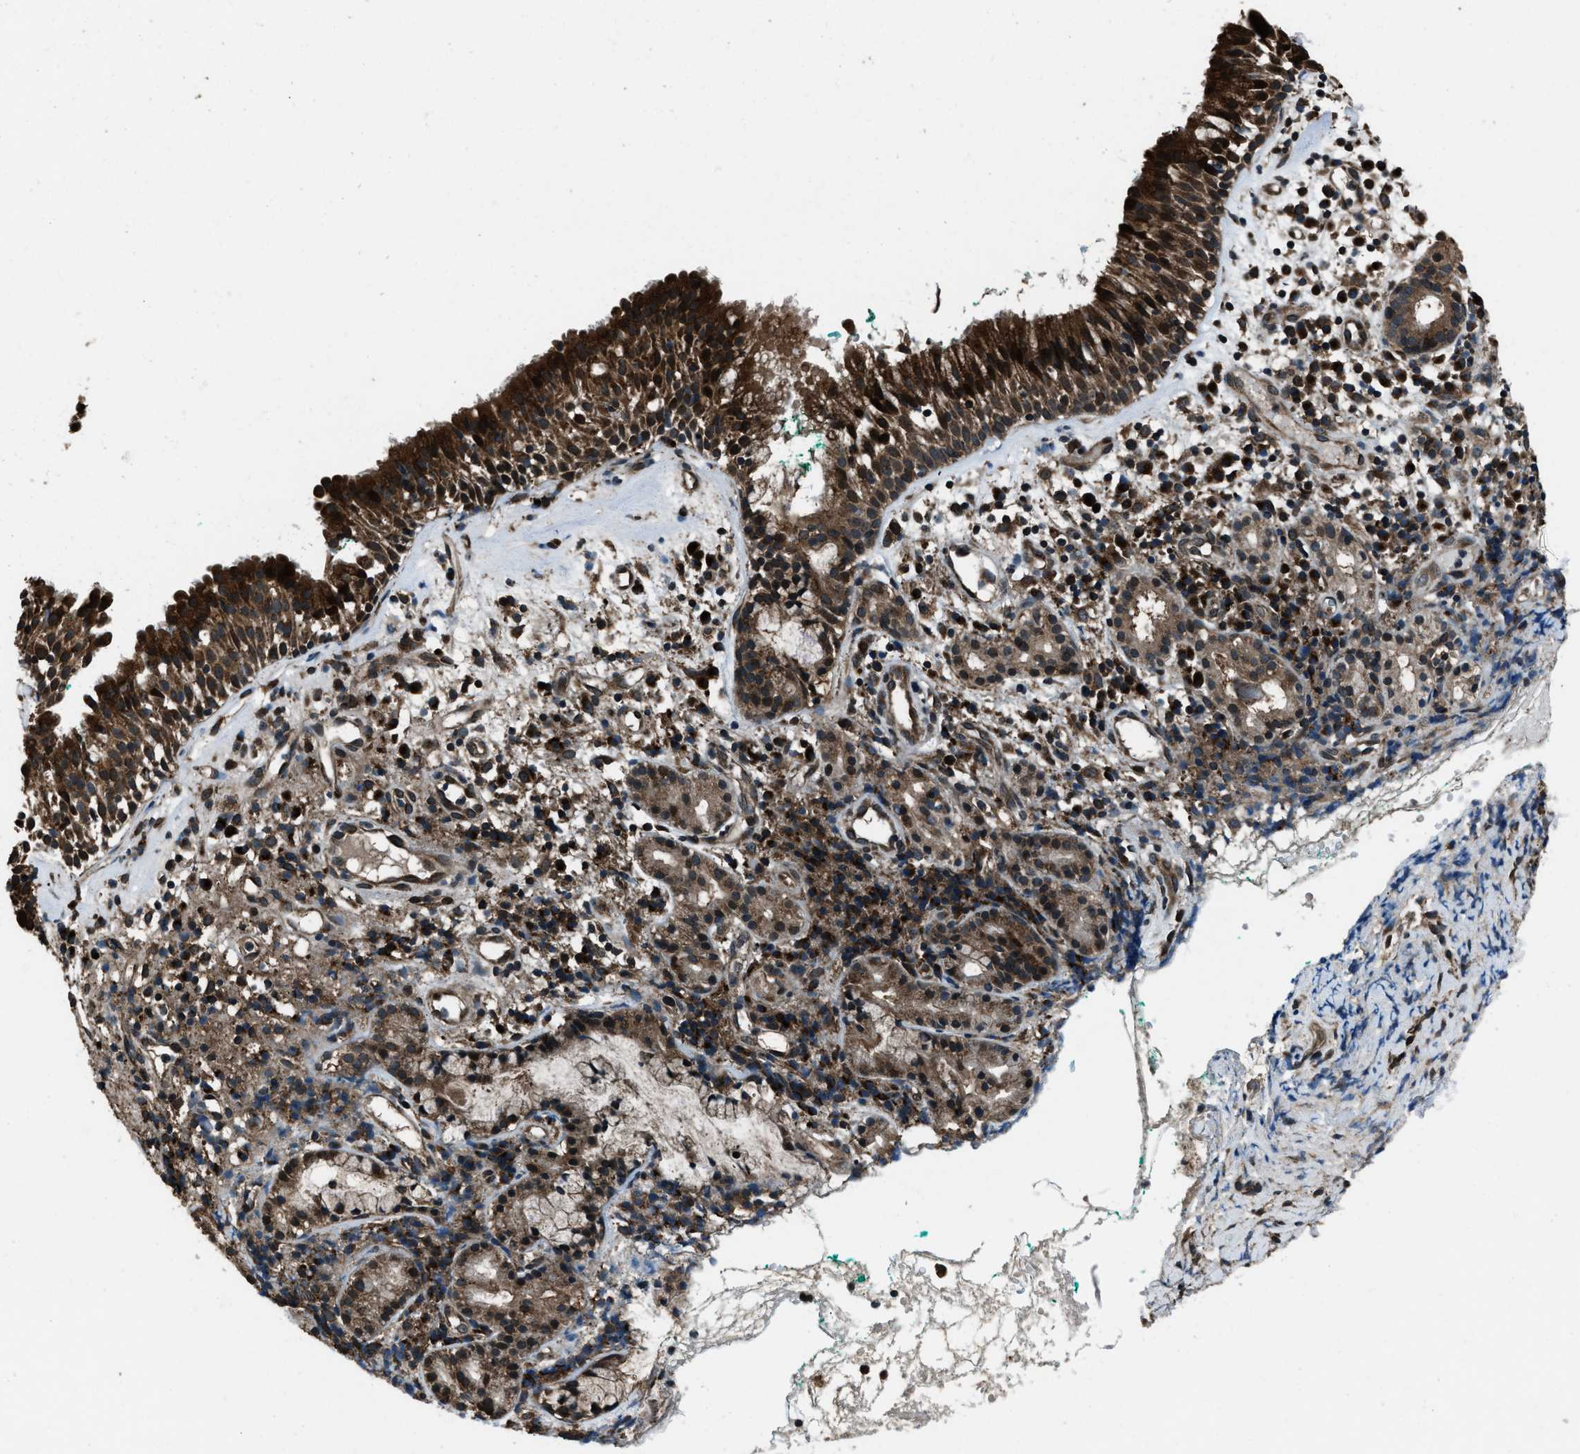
{"staining": {"intensity": "strong", "quantity": ">75%", "location": "cytoplasmic/membranous,nuclear"}, "tissue": "nasopharynx", "cell_type": "Respiratory epithelial cells", "image_type": "normal", "snomed": [{"axis": "morphology", "description": "Normal tissue, NOS"}, {"axis": "morphology", "description": "Basal cell carcinoma"}, {"axis": "topography", "description": "Cartilage tissue"}, {"axis": "topography", "description": "Nasopharynx"}, {"axis": "topography", "description": "Oral tissue"}], "caption": "Immunohistochemical staining of normal human nasopharynx reveals >75% levels of strong cytoplasmic/membranous,nuclear protein staining in approximately >75% of respiratory epithelial cells. Nuclei are stained in blue.", "gene": "TRIM4", "patient": {"sex": "female", "age": 77}}